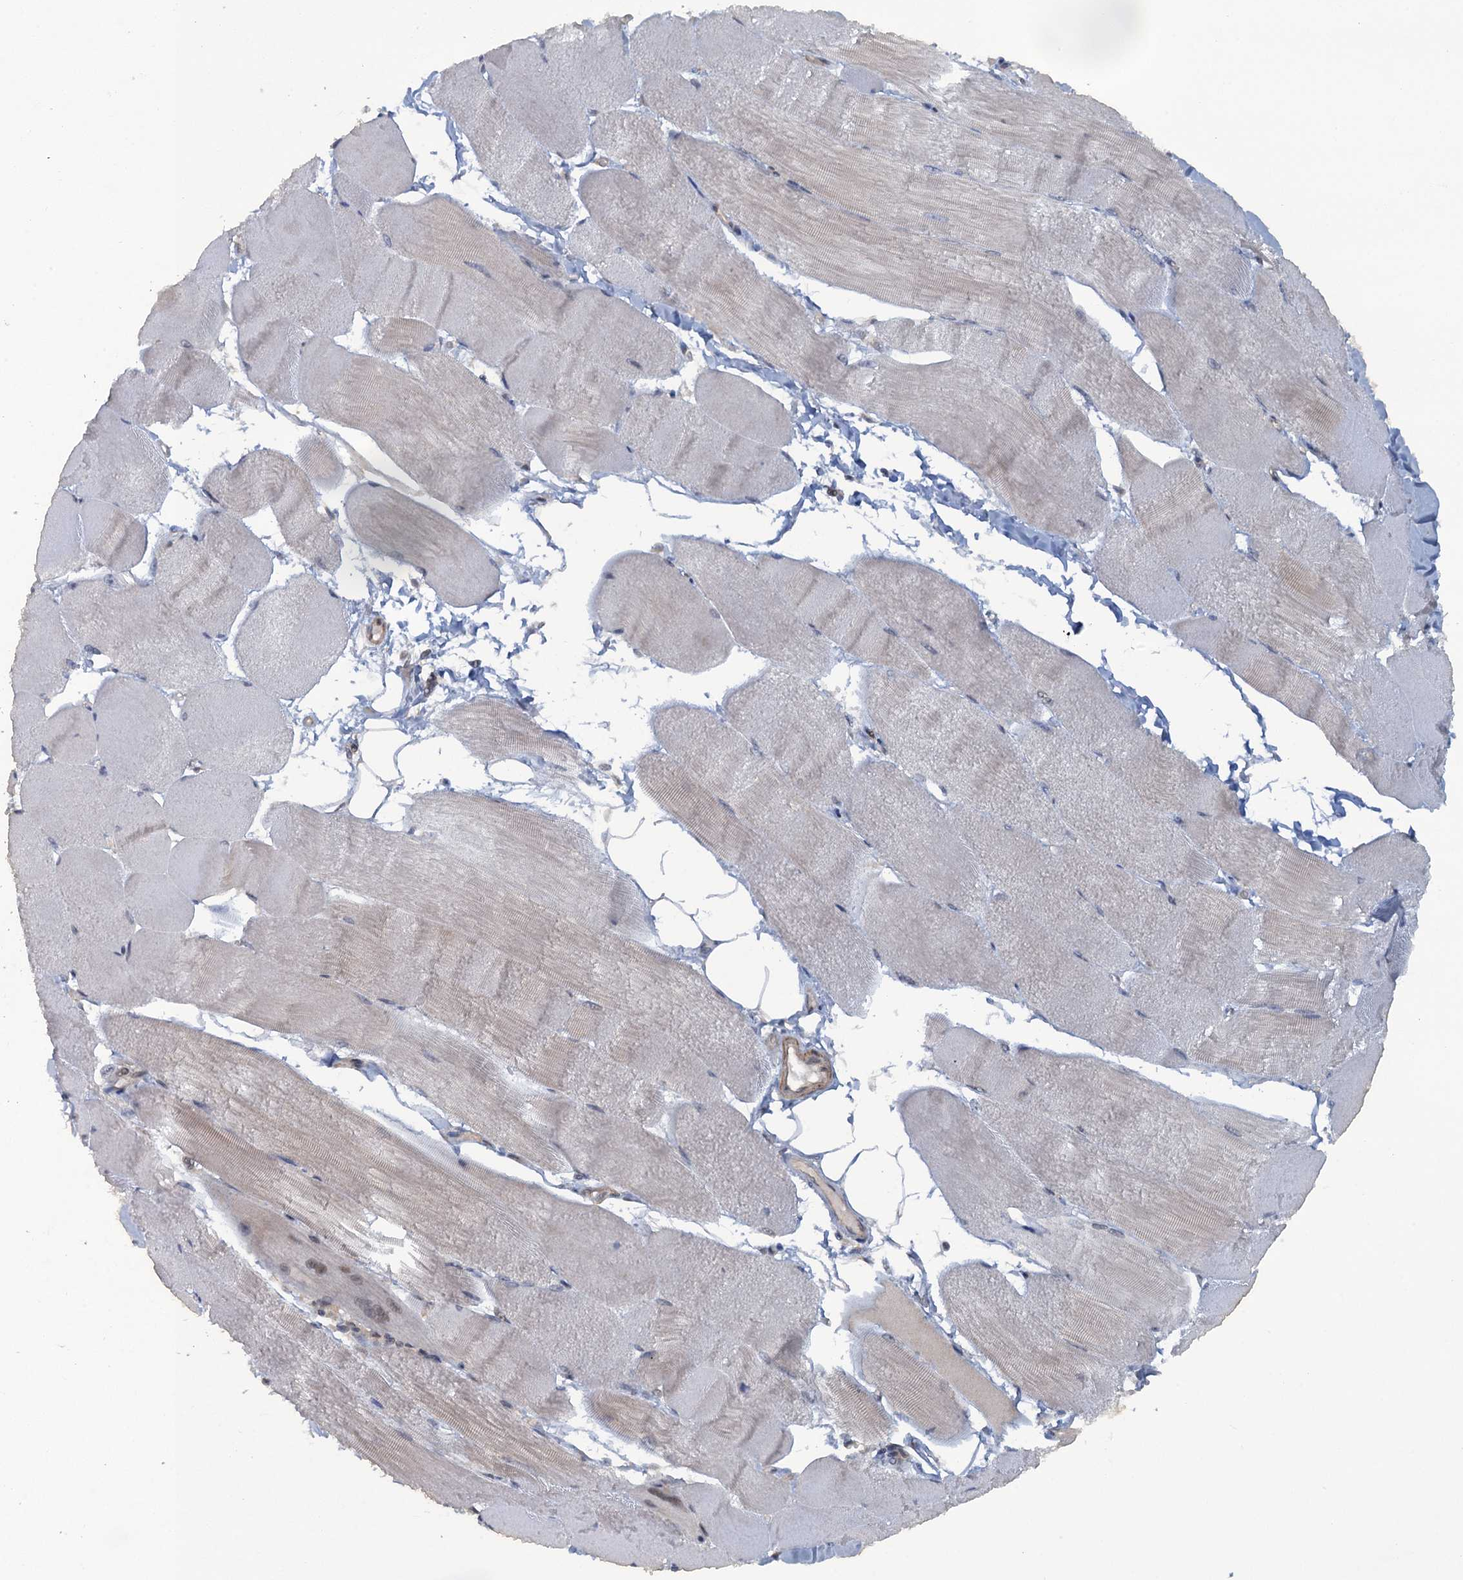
{"staining": {"intensity": "weak", "quantity": "<25%", "location": "cytoplasmic/membranous"}, "tissue": "skeletal muscle", "cell_type": "Myocytes", "image_type": "normal", "snomed": [{"axis": "morphology", "description": "Normal tissue, NOS"}, {"axis": "morphology", "description": "Basal cell carcinoma"}, {"axis": "topography", "description": "Skeletal muscle"}], "caption": "Micrograph shows no significant protein expression in myocytes of unremarkable skeletal muscle.", "gene": "MYO16", "patient": {"sex": "female", "age": 64}}